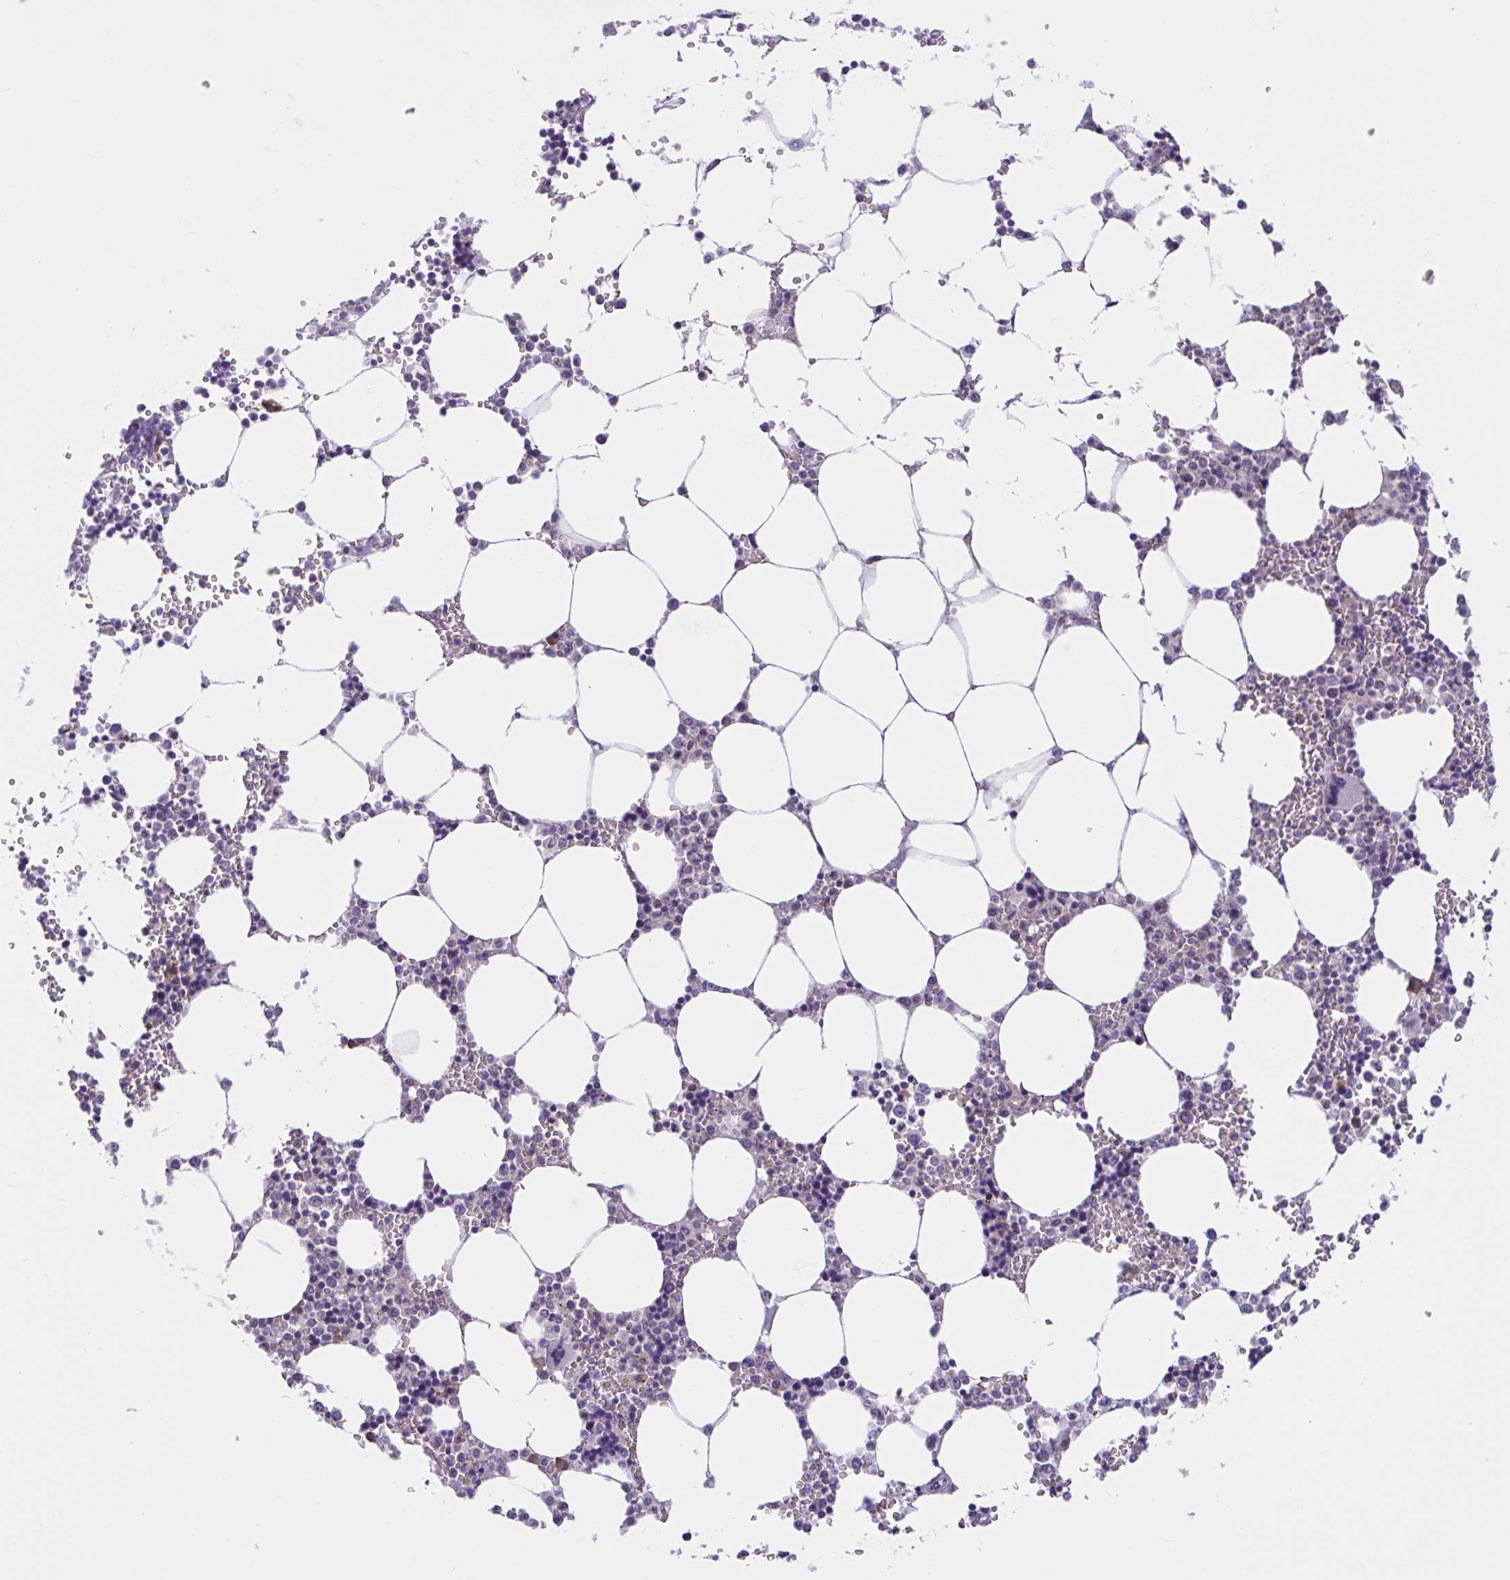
{"staining": {"intensity": "negative", "quantity": "none", "location": "none"}, "tissue": "bone marrow", "cell_type": "Hematopoietic cells", "image_type": "normal", "snomed": [{"axis": "morphology", "description": "Normal tissue, NOS"}, {"axis": "topography", "description": "Bone marrow"}], "caption": "Histopathology image shows no protein expression in hematopoietic cells of normal bone marrow.", "gene": "WNT9B", "patient": {"sex": "male", "age": 64}}